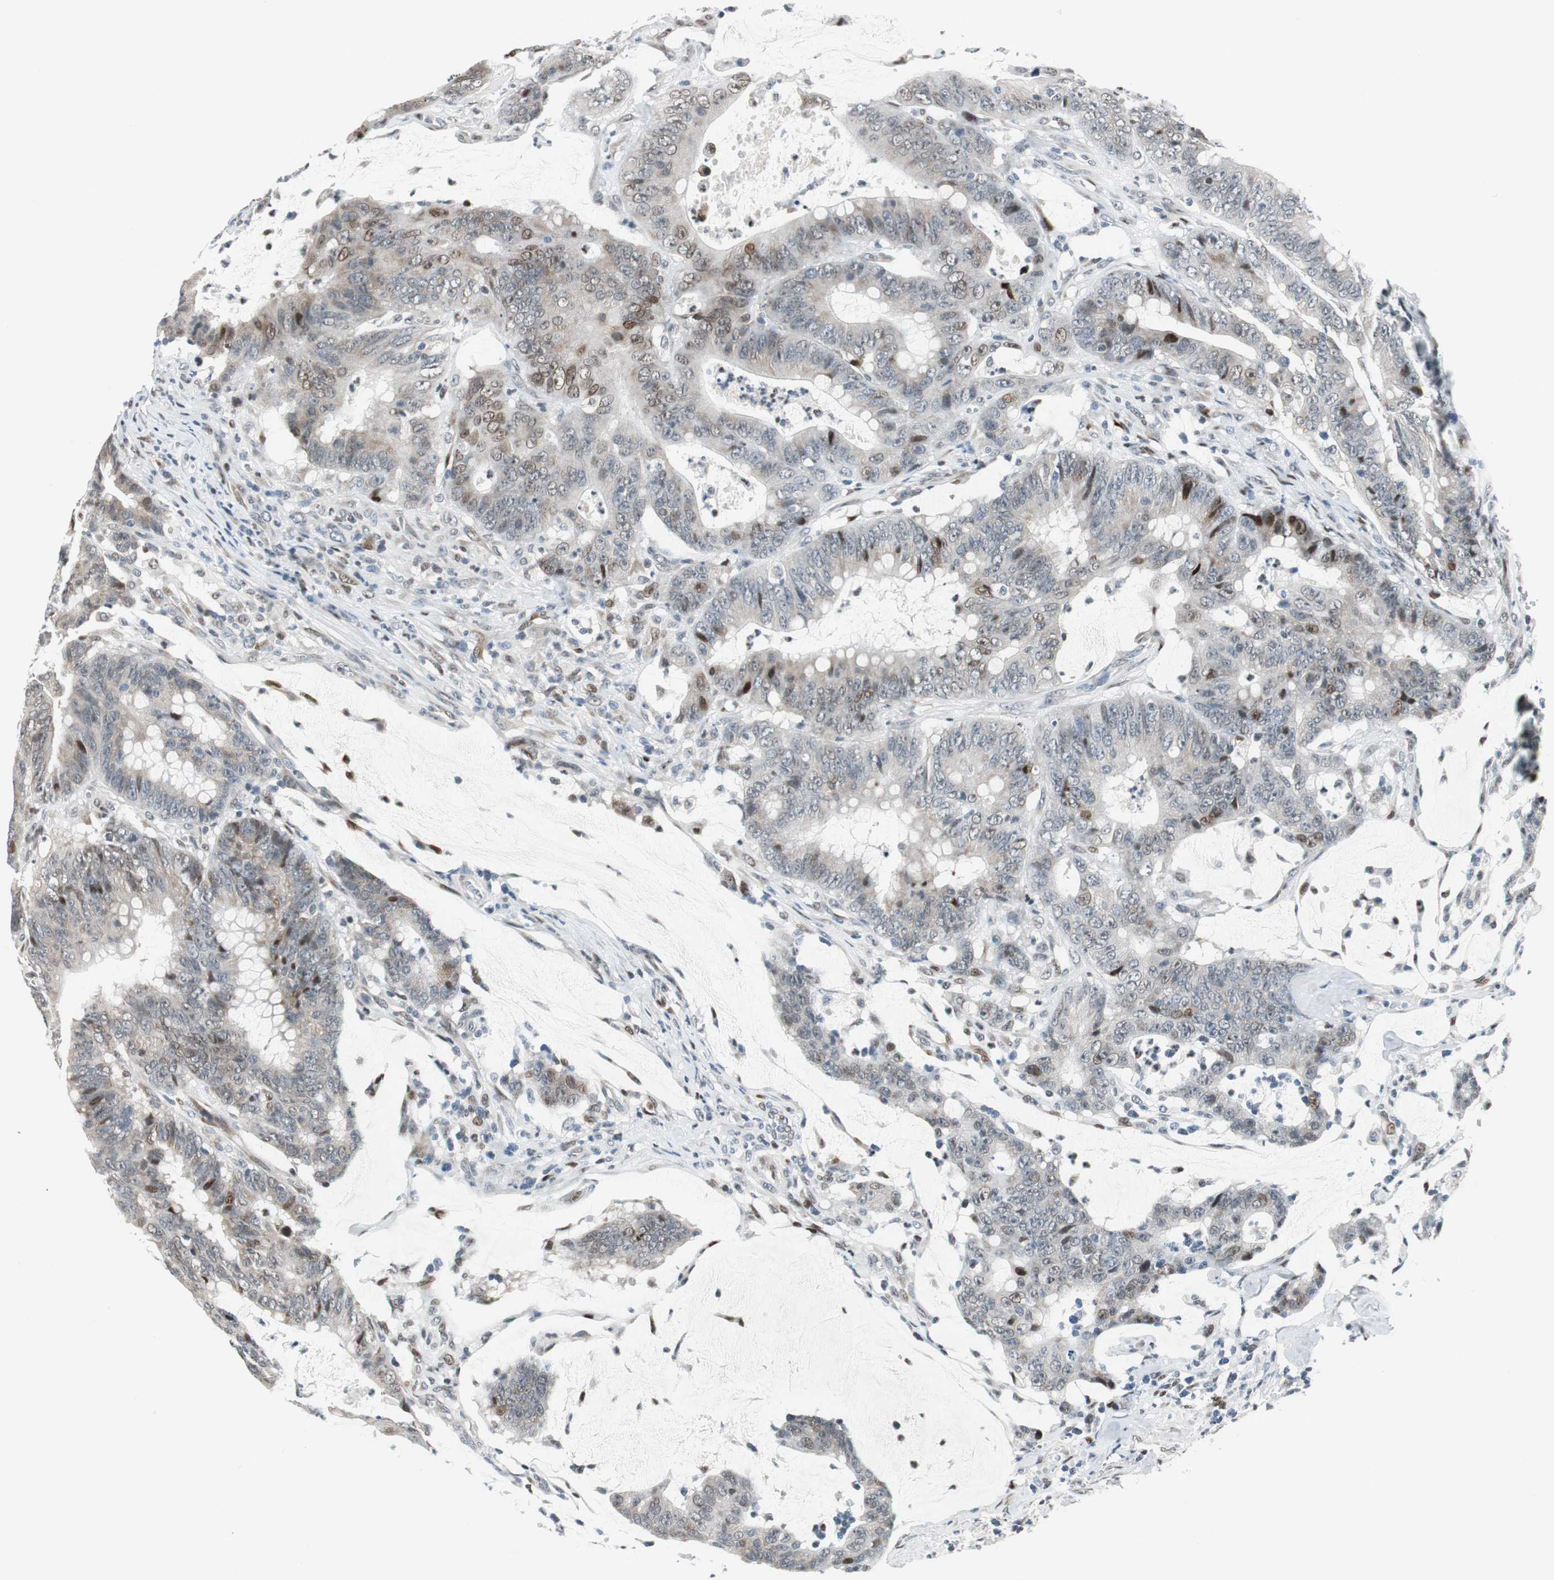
{"staining": {"intensity": "moderate", "quantity": "<25%", "location": "nuclear"}, "tissue": "colorectal cancer", "cell_type": "Tumor cells", "image_type": "cancer", "snomed": [{"axis": "morphology", "description": "Adenocarcinoma, NOS"}, {"axis": "topography", "description": "Colon"}], "caption": "A low amount of moderate nuclear expression is present in about <25% of tumor cells in colorectal cancer (adenocarcinoma) tissue.", "gene": "AJUBA", "patient": {"sex": "male", "age": 45}}